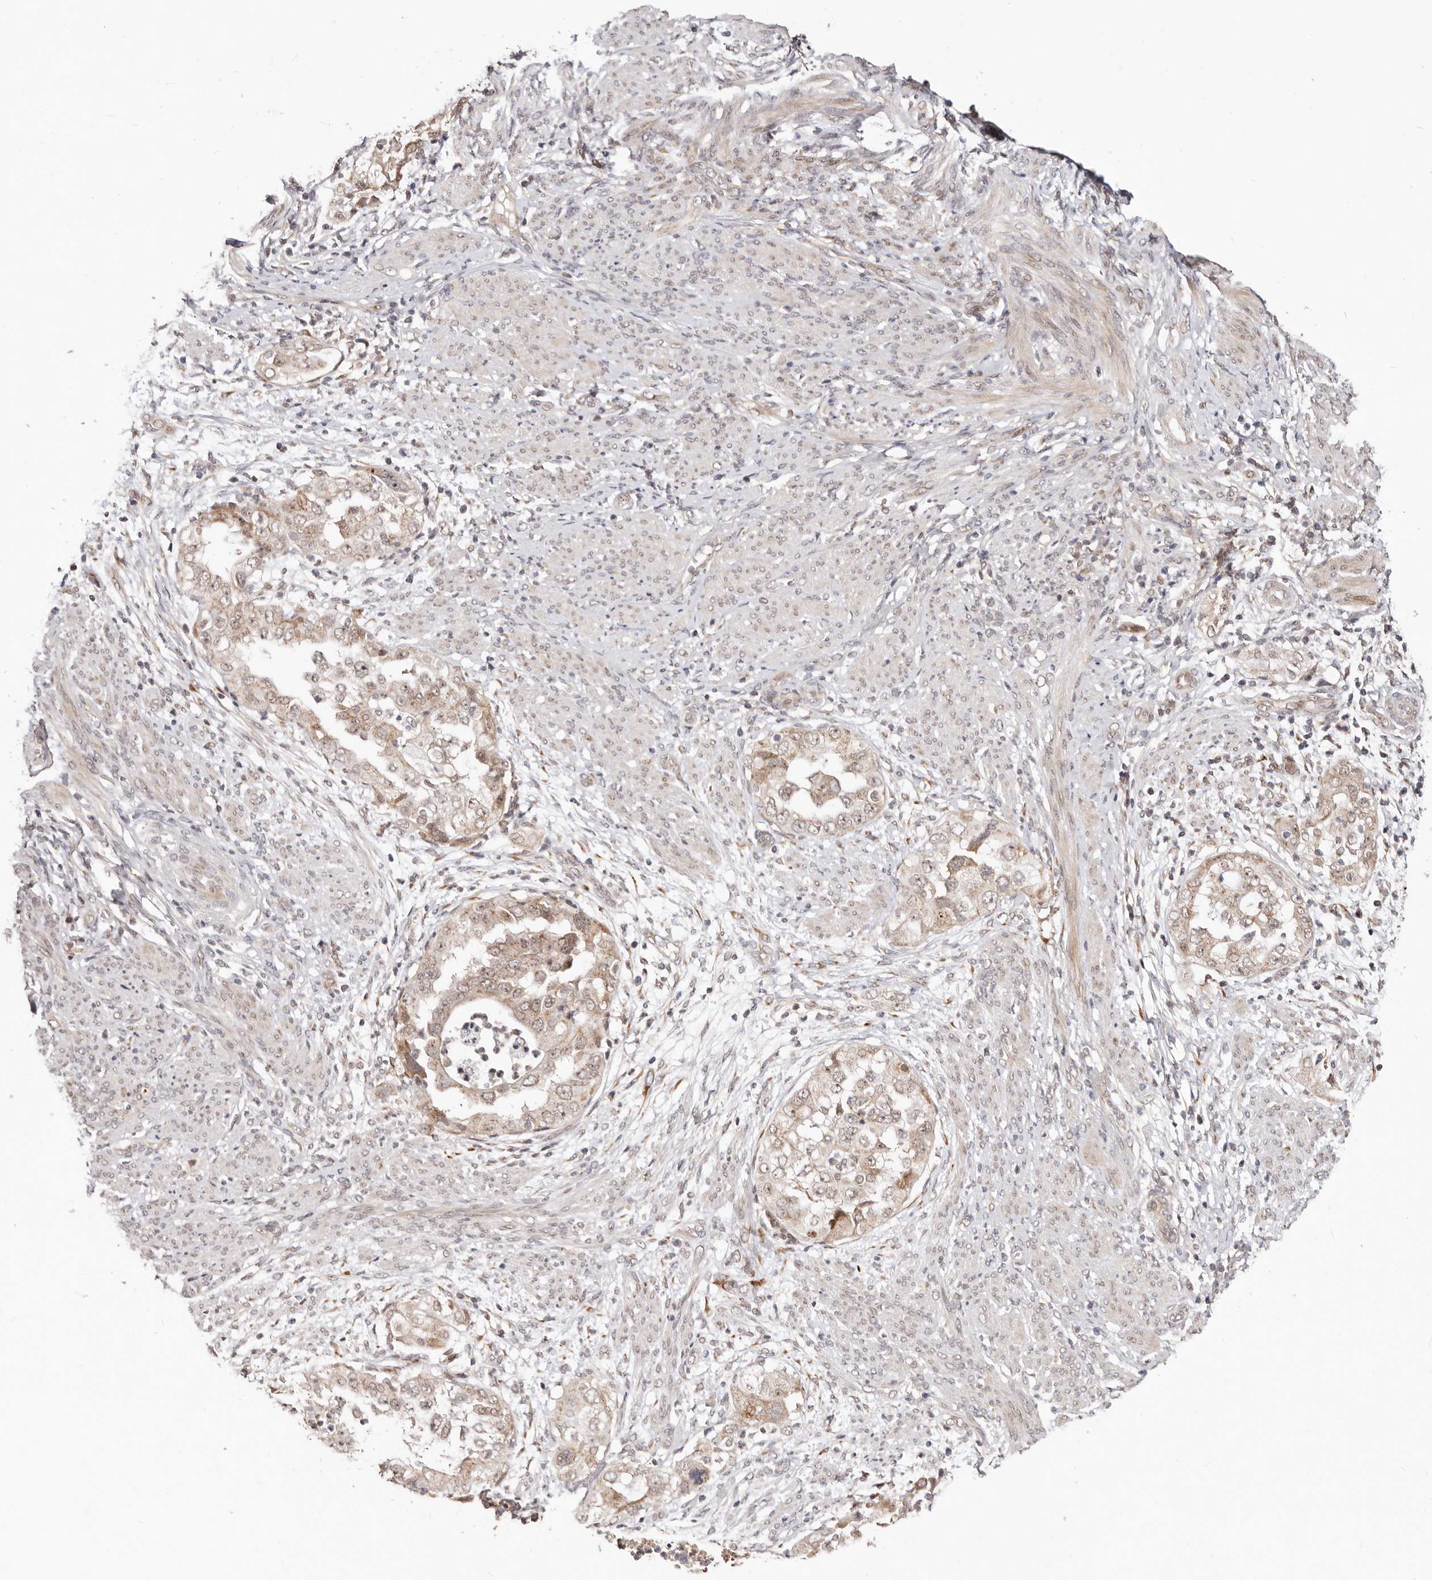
{"staining": {"intensity": "weak", "quantity": ">75%", "location": "cytoplasmic/membranous"}, "tissue": "endometrial cancer", "cell_type": "Tumor cells", "image_type": "cancer", "snomed": [{"axis": "morphology", "description": "Adenocarcinoma, NOS"}, {"axis": "topography", "description": "Endometrium"}], "caption": "Tumor cells show weak cytoplasmic/membranous positivity in about >75% of cells in adenocarcinoma (endometrial).", "gene": "SRCAP", "patient": {"sex": "female", "age": 85}}